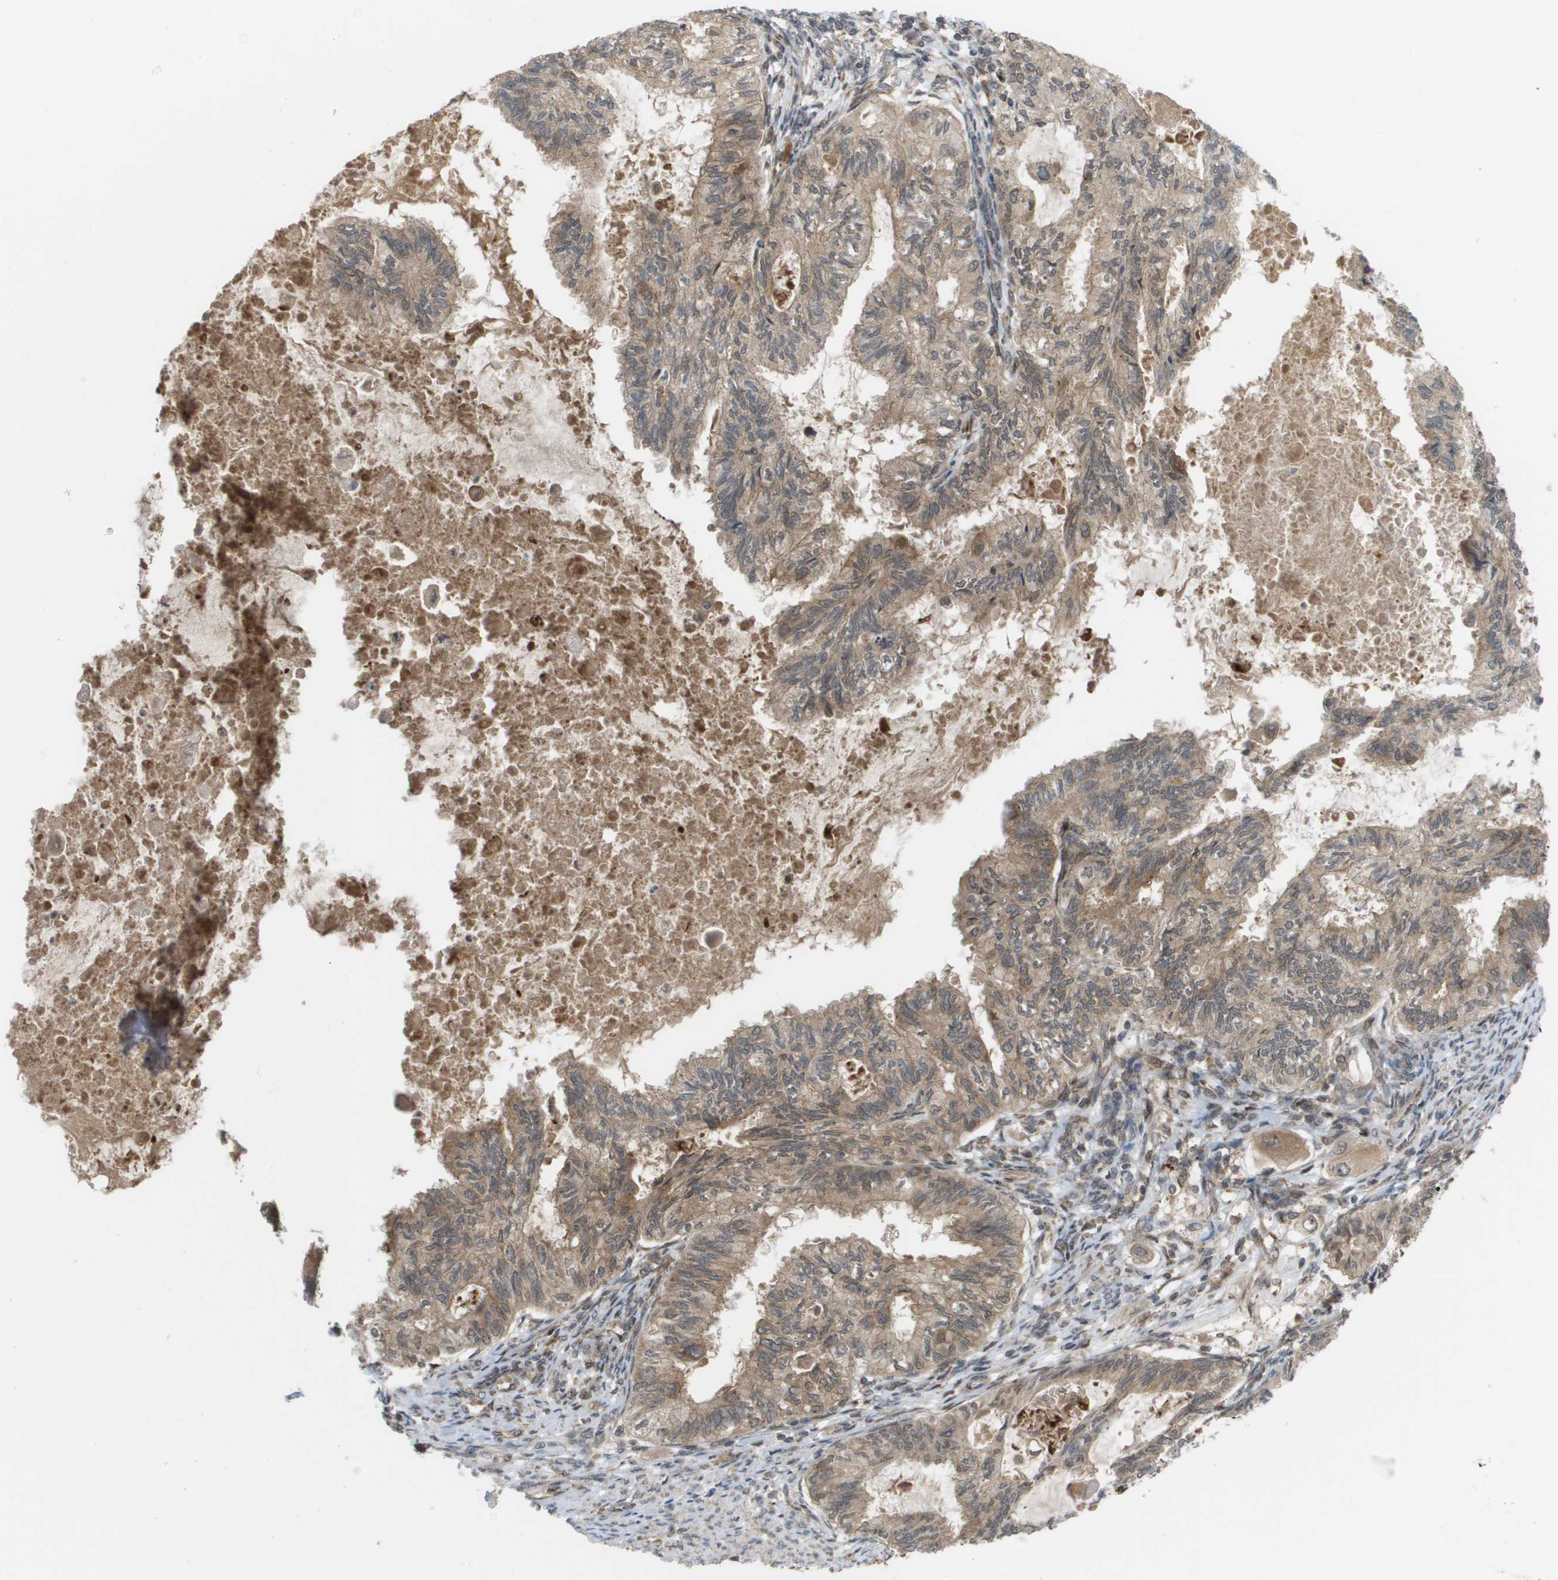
{"staining": {"intensity": "moderate", "quantity": ">75%", "location": "cytoplasmic/membranous"}, "tissue": "cervical cancer", "cell_type": "Tumor cells", "image_type": "cancer", "snomed": [{"axis": "morphology", "description": "Normal tissue, NOS"}, {"axis": "morphology", "description": "Adenocarcinoma, NOS"}, {"axis": "topography", "description": "Cervix"}, {"axis": "topography", "description": "Endometrium"}], "caption": "Adenocarcinoma (cervical) was stained to show a protein in brown. There is medium levels of moderate cytoplasmic/membranous staining in about >75% of tumor cells.", "gene": "CTPS2", "patient": {"sex": "female", "age": 86}}